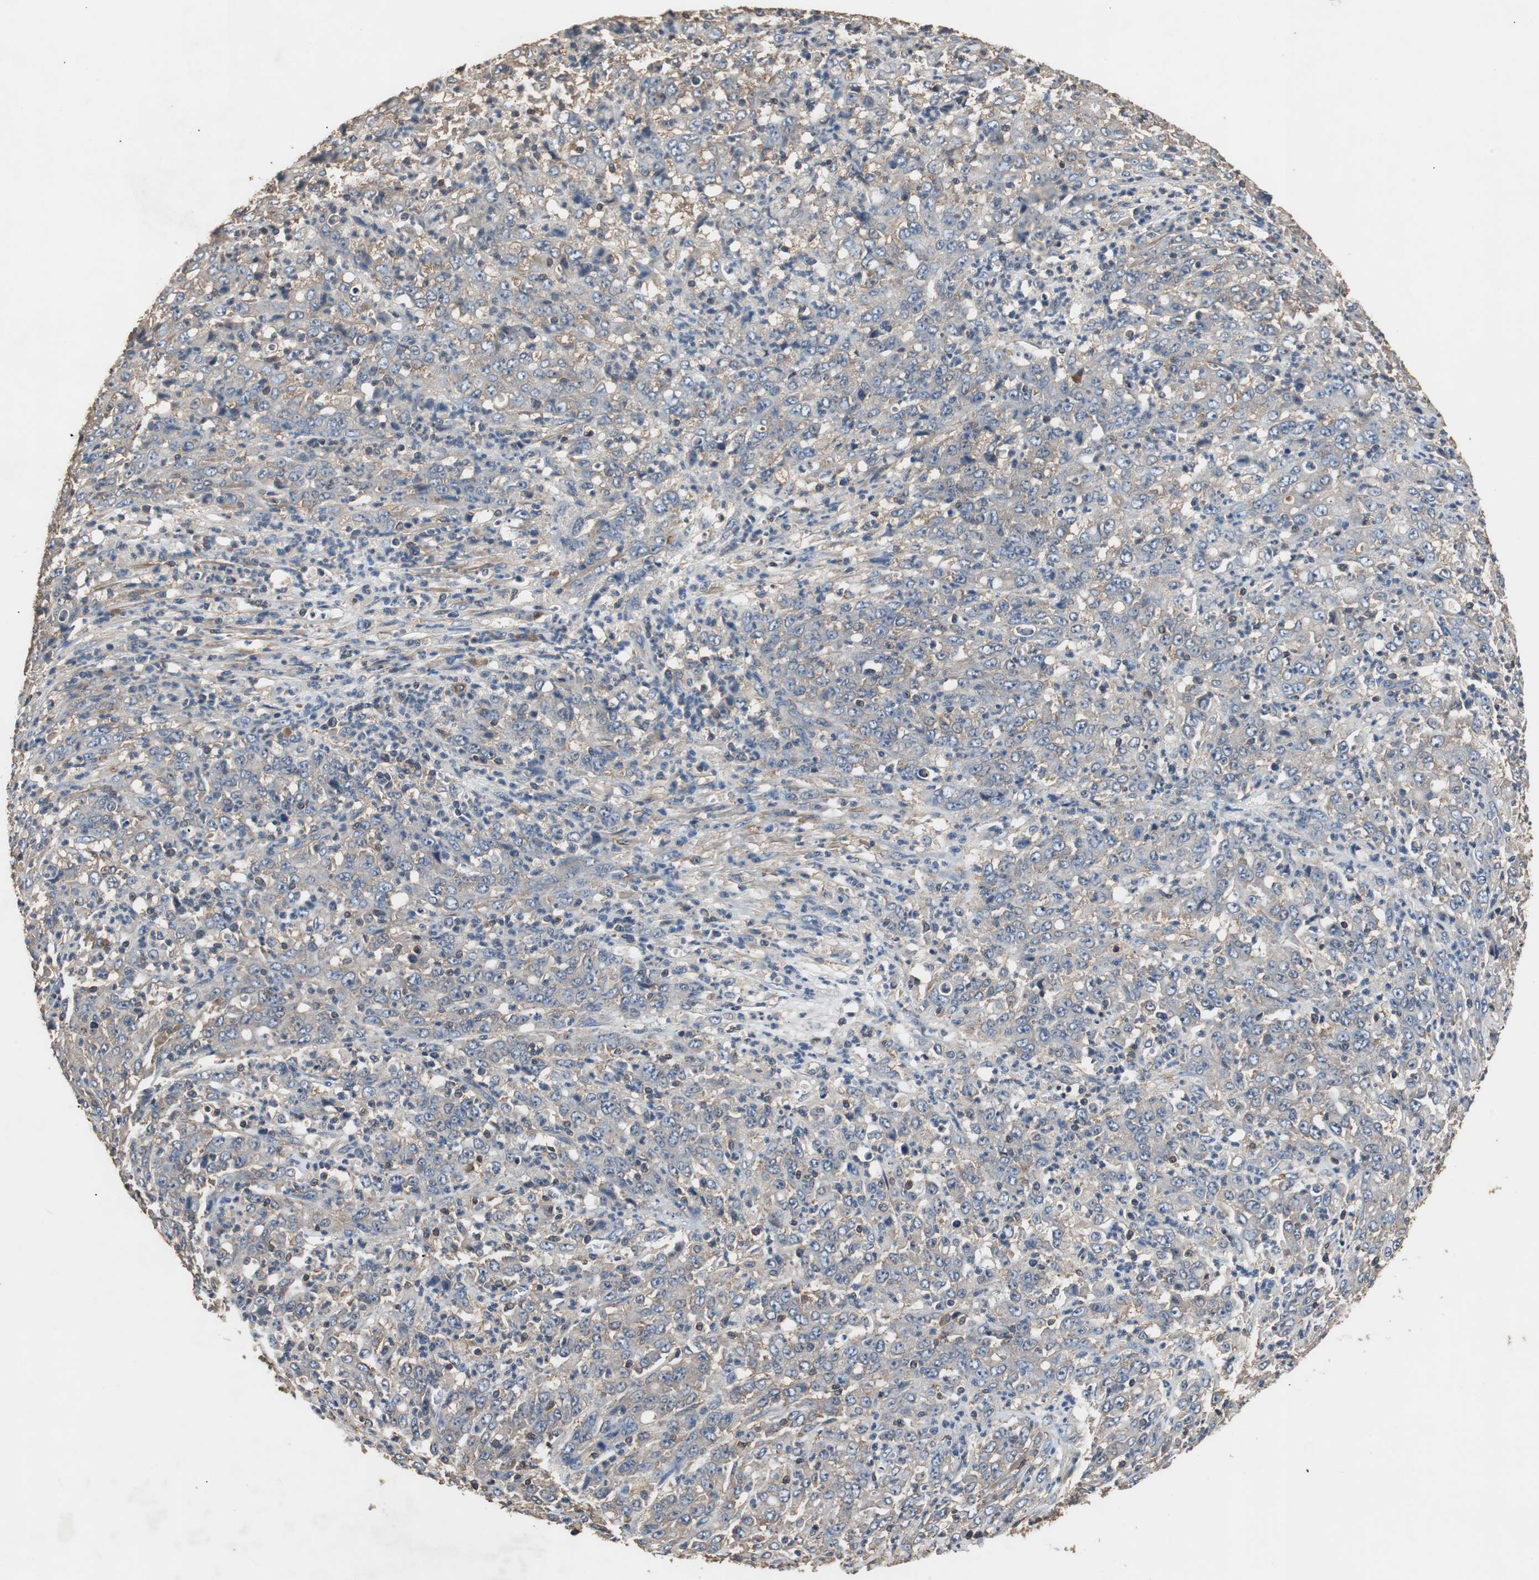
{"staining": {"intensity": "negative", "quantity": "none", "location": "none"}, "tissue": "stomach cancer", "cell_type": "Tumor cells", "image_type": "cancer", "snomed": [{"axis": "morphology", "description": "Adenocarcinoma, NOS"}, {"axis": "topography", "description": "Stomach, lower"}], "caption": "Immunohistochemical staining of adenocarcinoma (stomach) reveals no significant staining in tumor cells.", "gene": "TNFRSF14", "patient": {"sex": "female", "age": 71}}